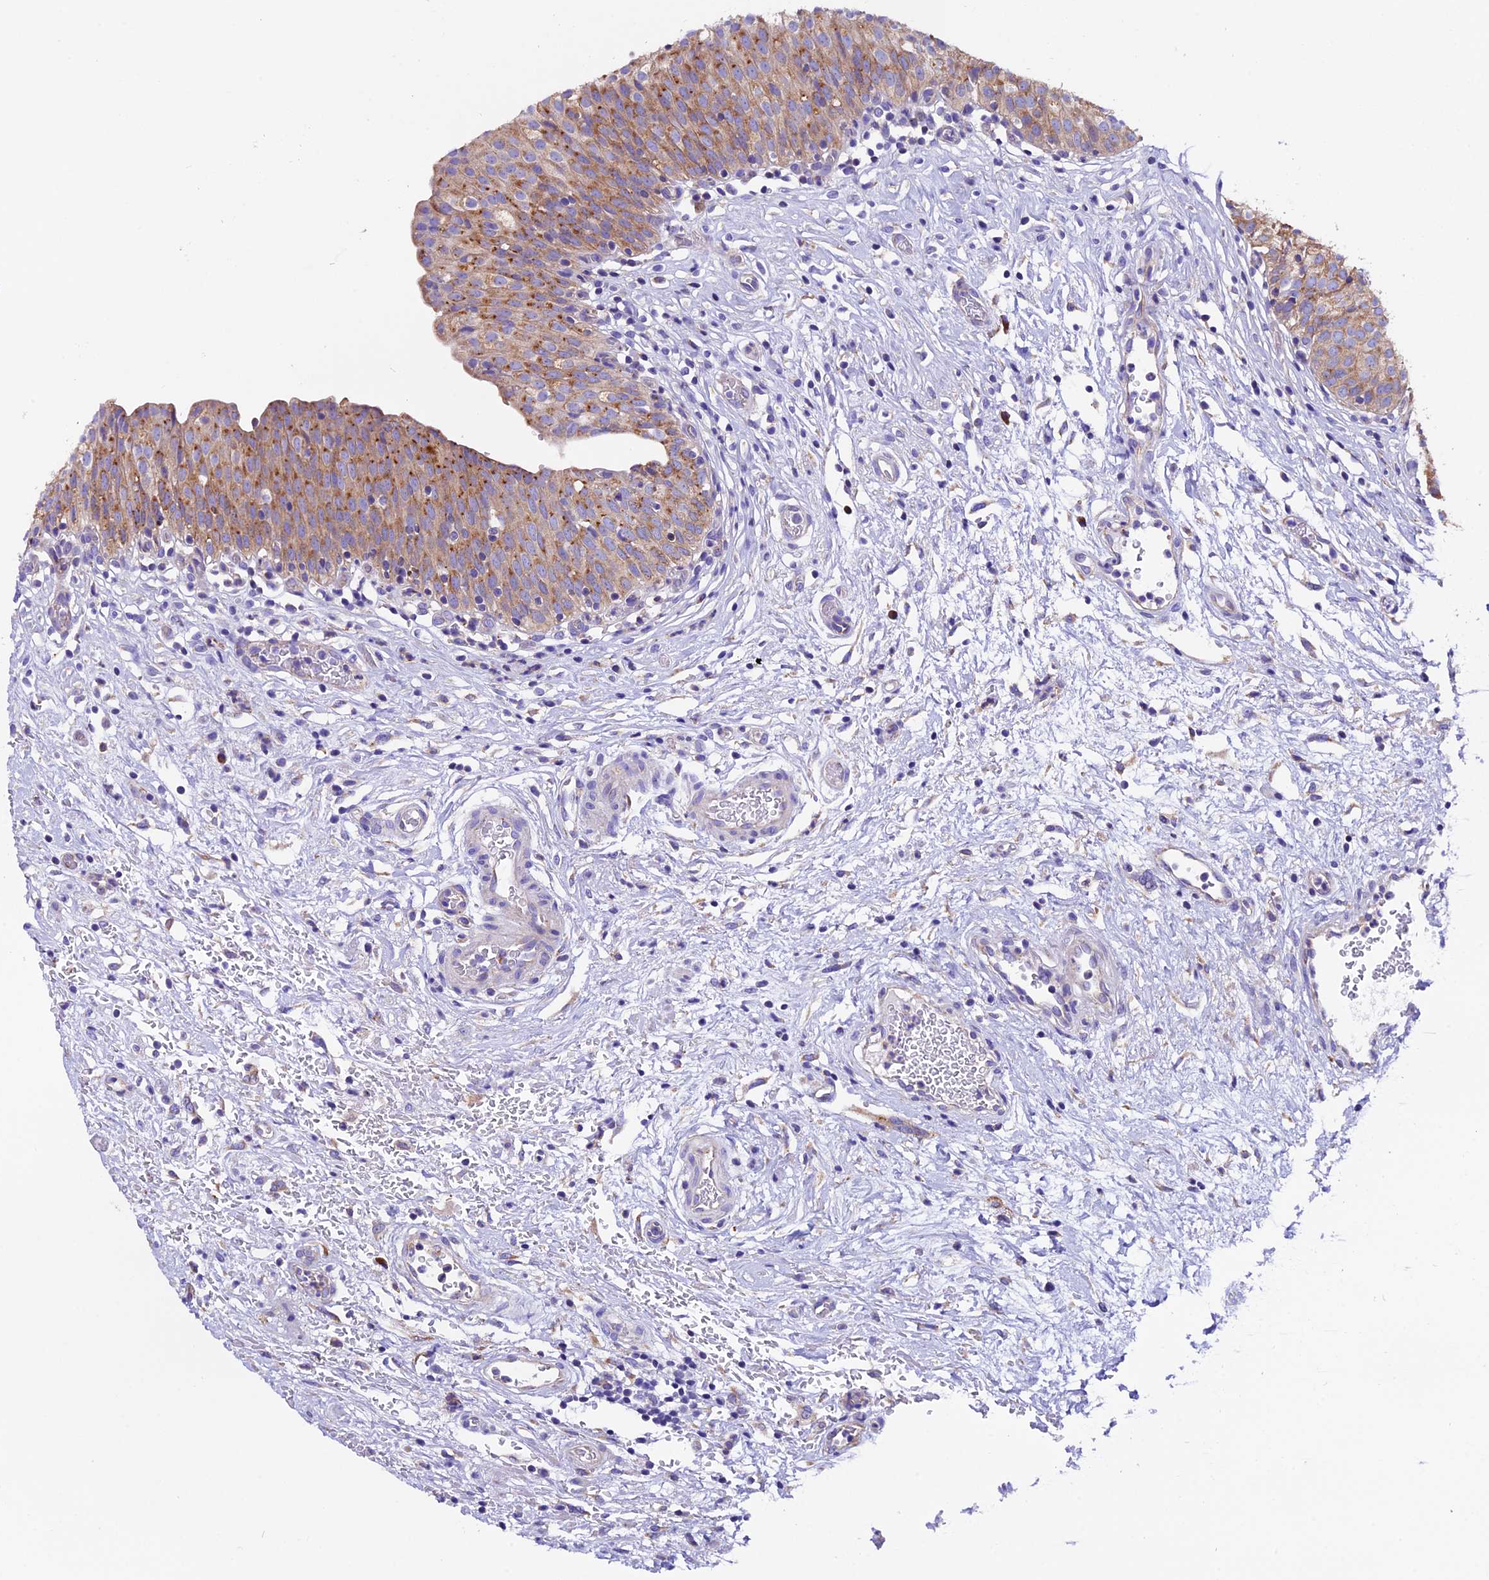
{"staining": {"intensity": "moderate", "quantity": ">75%", "location": "cytoplasmic/membranous"}, "tissue": "urinary bladder", "cell_type": "Urothelial cells", "image_type": "normal", "snomed": [{"axis": "morphology", "description": "Normal tissue, NOS"}, {"axis": "topography", "description": "Urinary bladder"}], "caption": "This is a histology image of immunohistochemistry (IHC) staining of benign urinary bladder, which shows moderate positivity in the cytoplasmic/membranous of urothelial cells.", "gene": "COMTD1", "patient": {"sex": "male", "age": 55}}